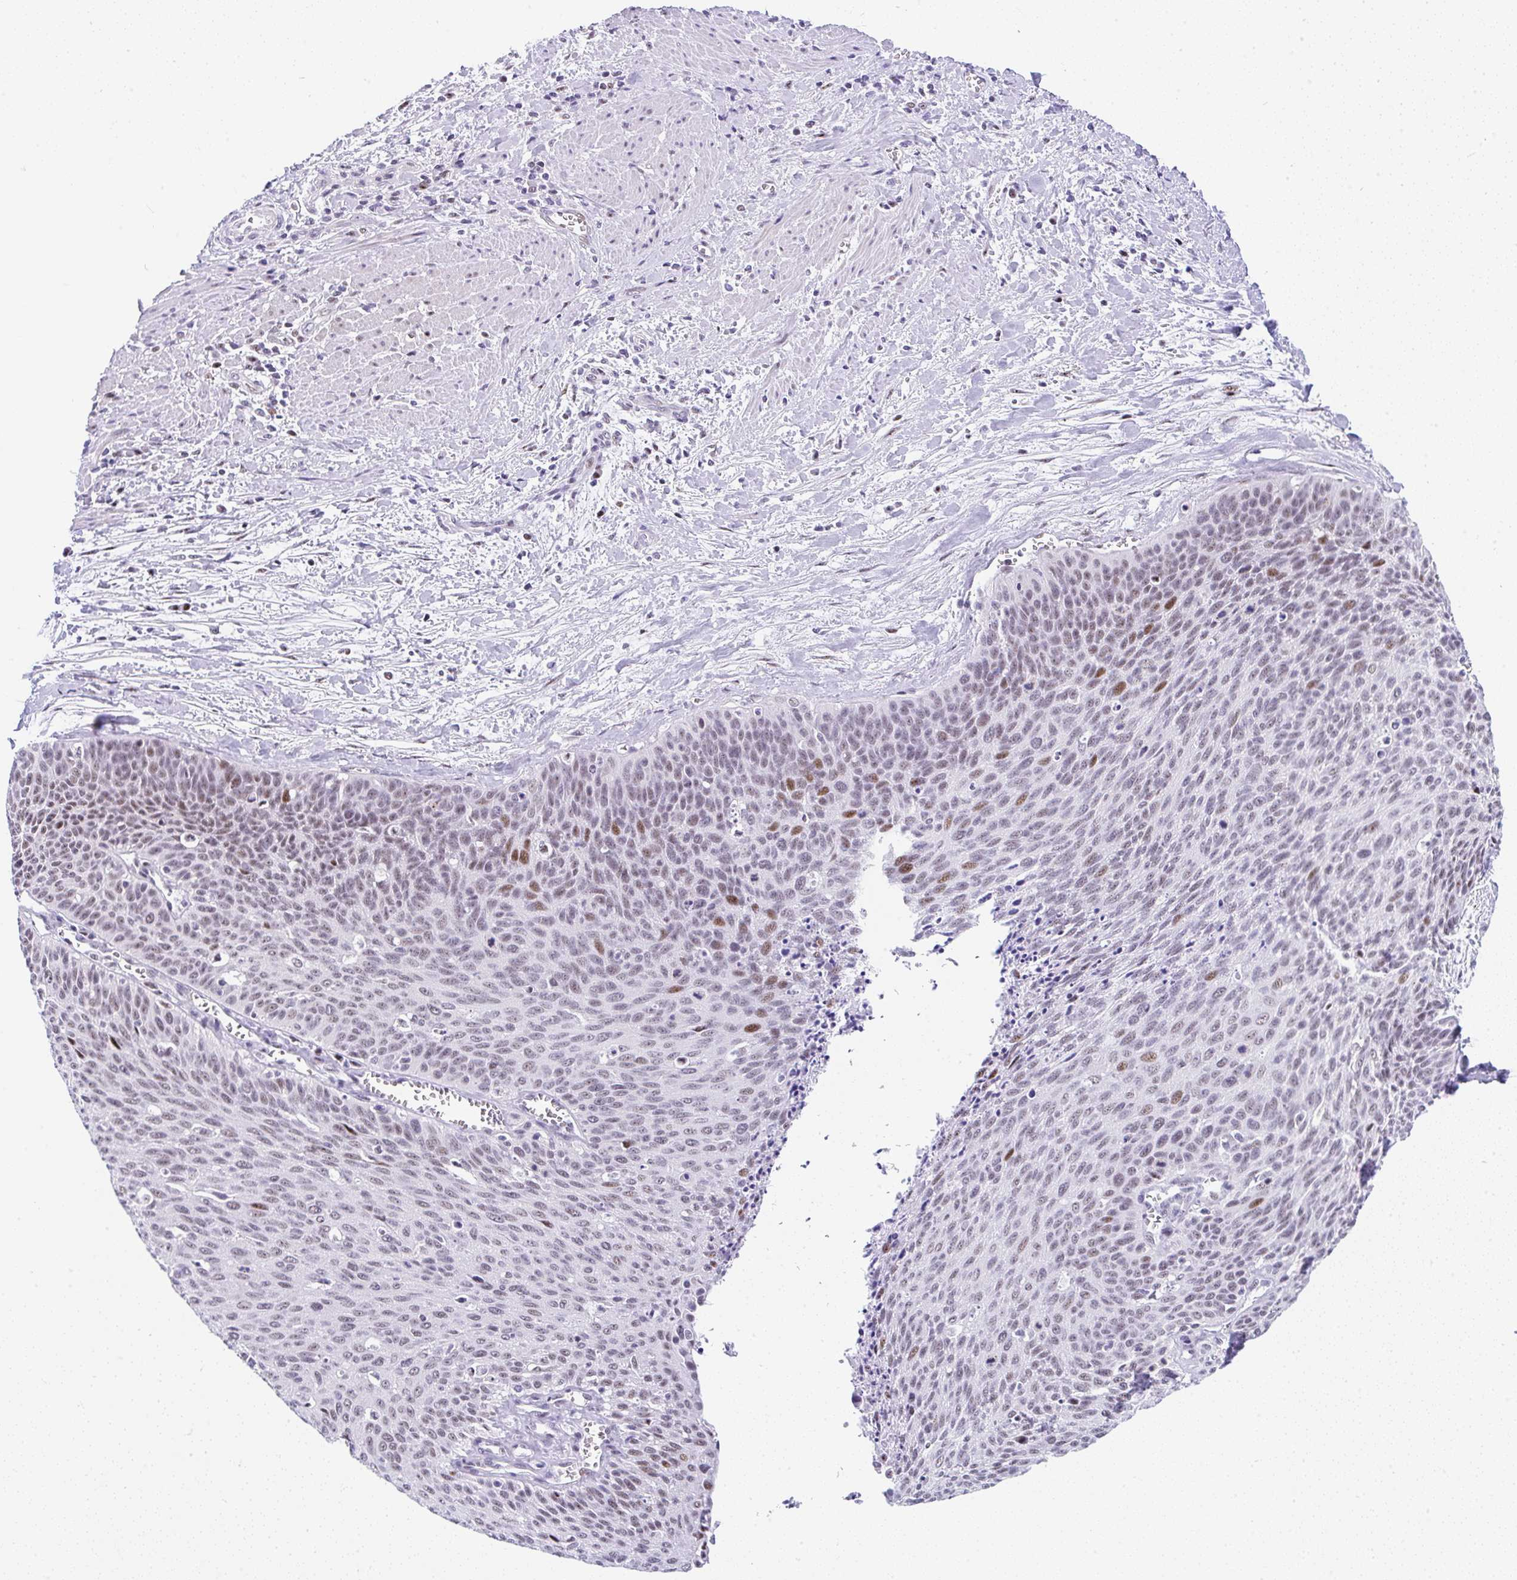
{"staining": {"intensity": "moderate", "quantity": "25%-75%", "location": "nuclear"}, "tissue": "cervical cancer", "cell_type": "Tumor cells", "image_type": "cancer", "snomed": [{"axis": "morphology", "description": "Squamous cell carcinoma, NOS"}, {"axis": "topography", "description": "Cervix"}], "caption": "High-magnification brightfield microscopy of cervical cancer (squamous cell carcinoma) stained with DAB (brown) and counterstained with hematoxylin (blue). tumor cells exhibit moderate nuclear staining is present in approximately25%-75% of cells.", "gene": "NR1D2", "patient": {"sex": "female", "age": 55}}